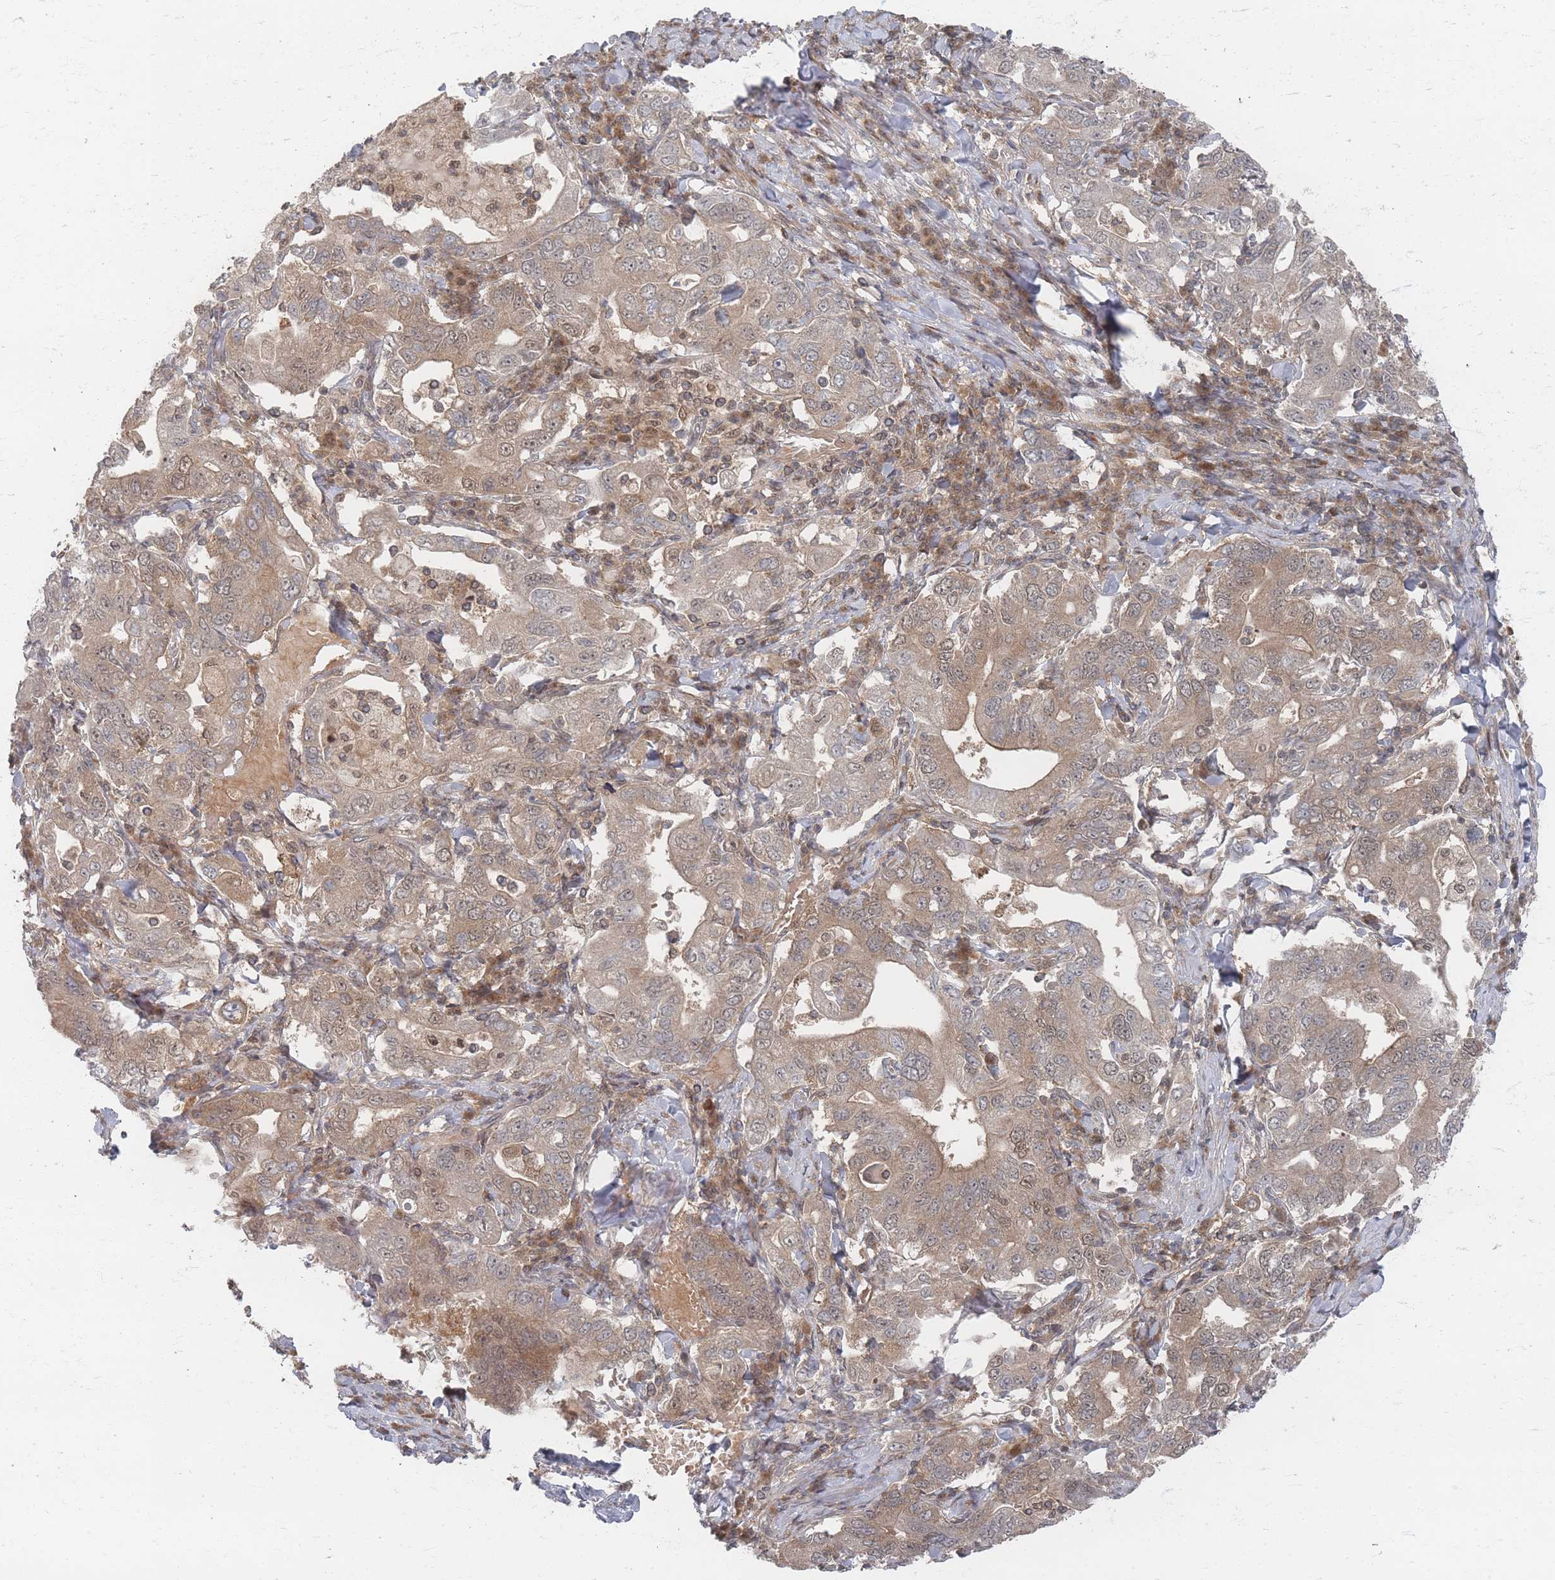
{"staining": {"intensity": "weak", "quantity": ">75%", "location": "cytoplasmic/membranous,nuclear"}, "tissue": "stomach cancer", "cell_type": "Tumor cells", "image_type": "cancer", "snomed": [{"axis": "morphology", "description": "Adenocarcinoma, NOS"}, {"axis": "topography", "description": "Stomach, upper"}, {"axis": "topography", "description": "Stomach"}], "caption": "Brown immunohistochemical staining in human stomach cancer demonstrates weak cytoplasmic/membranous and nuclear staining in approximately >75% of tumor cells. (brown staining indicates protein expression, while blue staining denotes nuclei).", "gene": "PSMD9", "patient": {"sex": "male", "age": 62}}